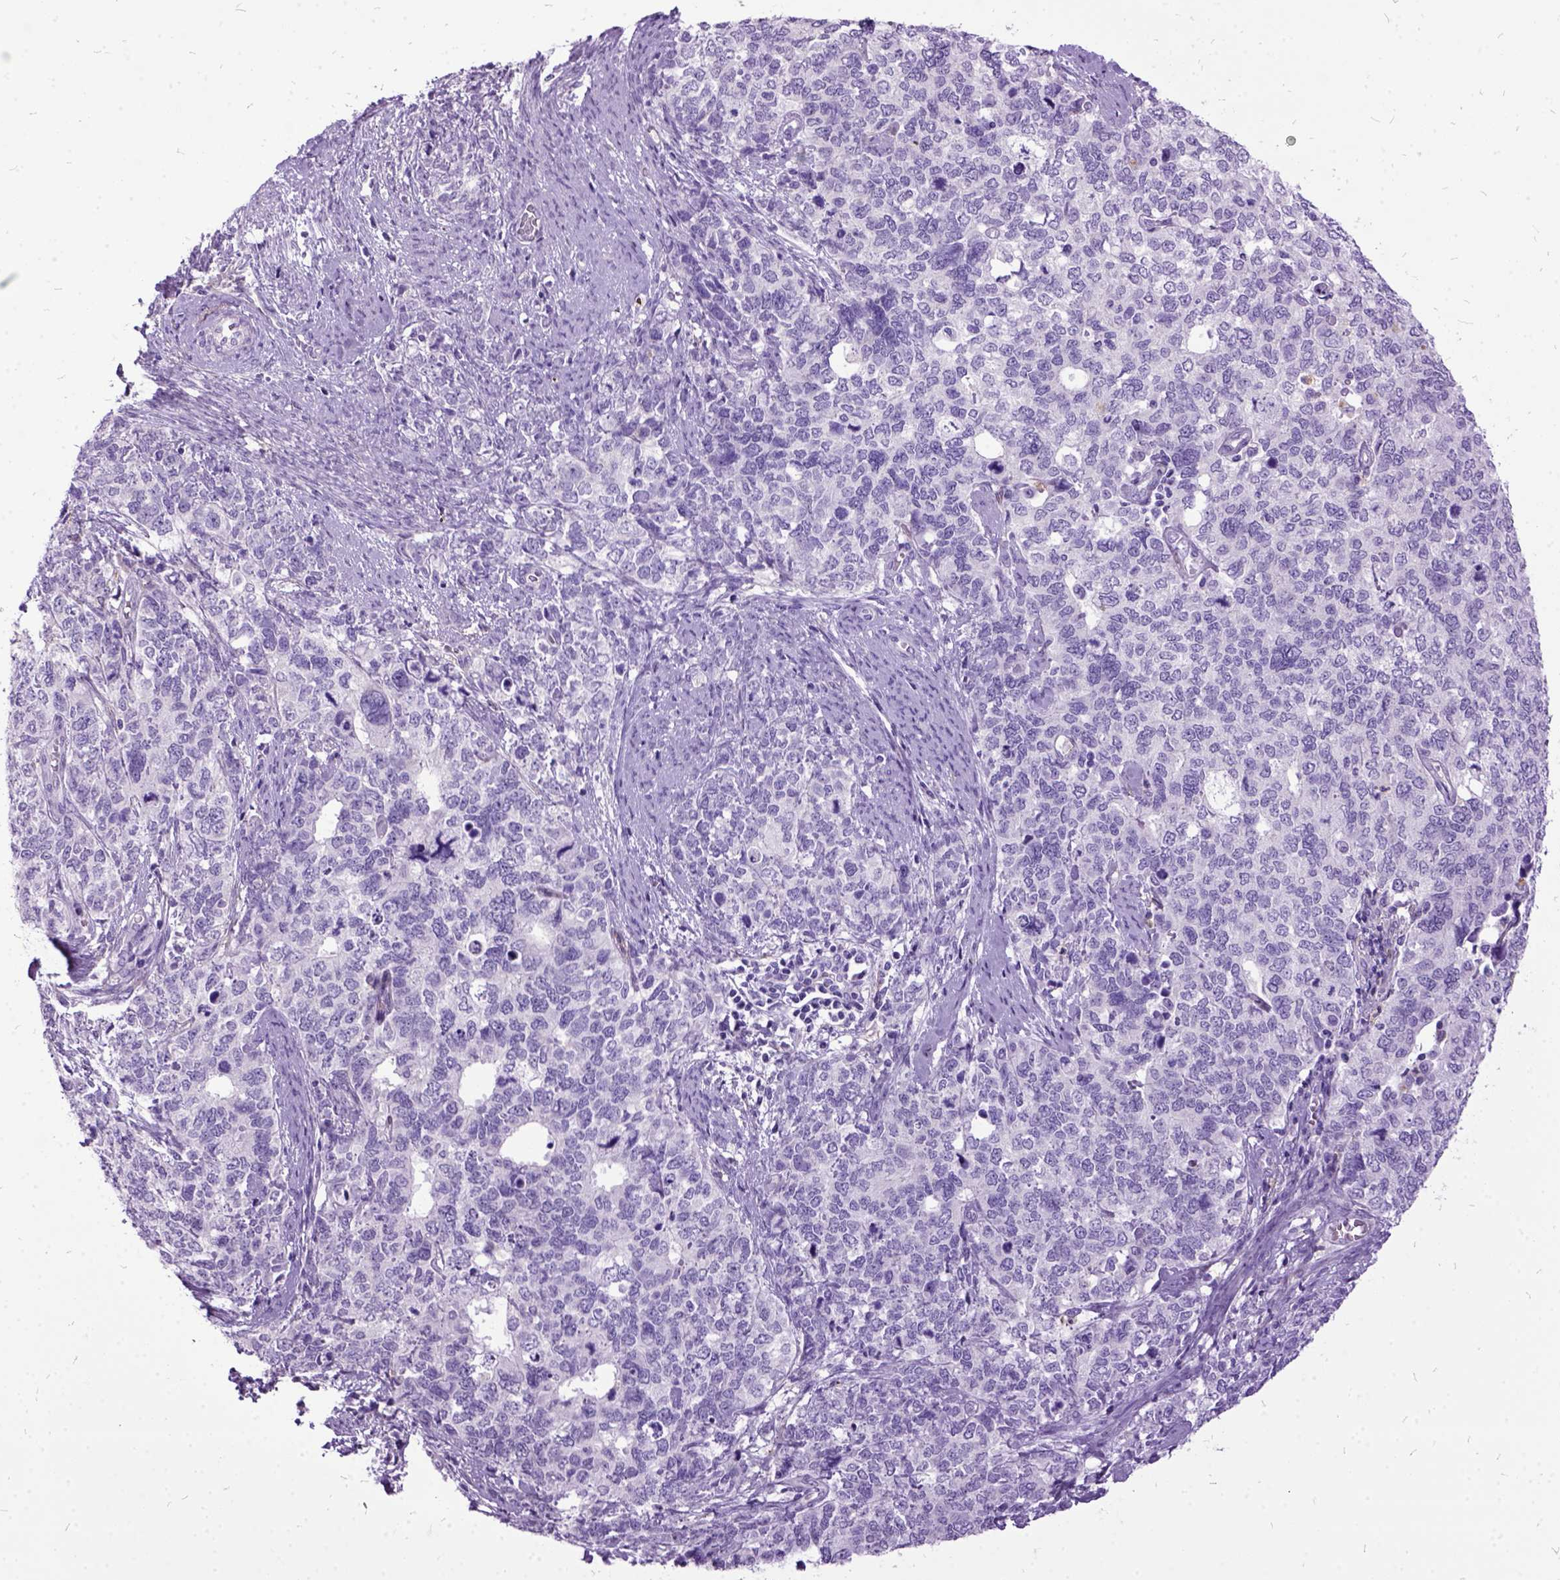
{"staining": {"intensity": "negative", "quantity": "none", "location": "none"}, "tissue": "cervical cancer", "cell_type": "Tumor cells", "image_type": "cancer", "snomed": [{"axis": "morphology", "description": "Squamous cell carcinoma, NOS"}, {"axis": "topography", "description": "Cervix"}], "caption": "An image of human squamous cell carcinoma (cervical) is negative for staining in tumor cells.", "gene": "MME", "patient": {"sex": "female", "age": 63}}